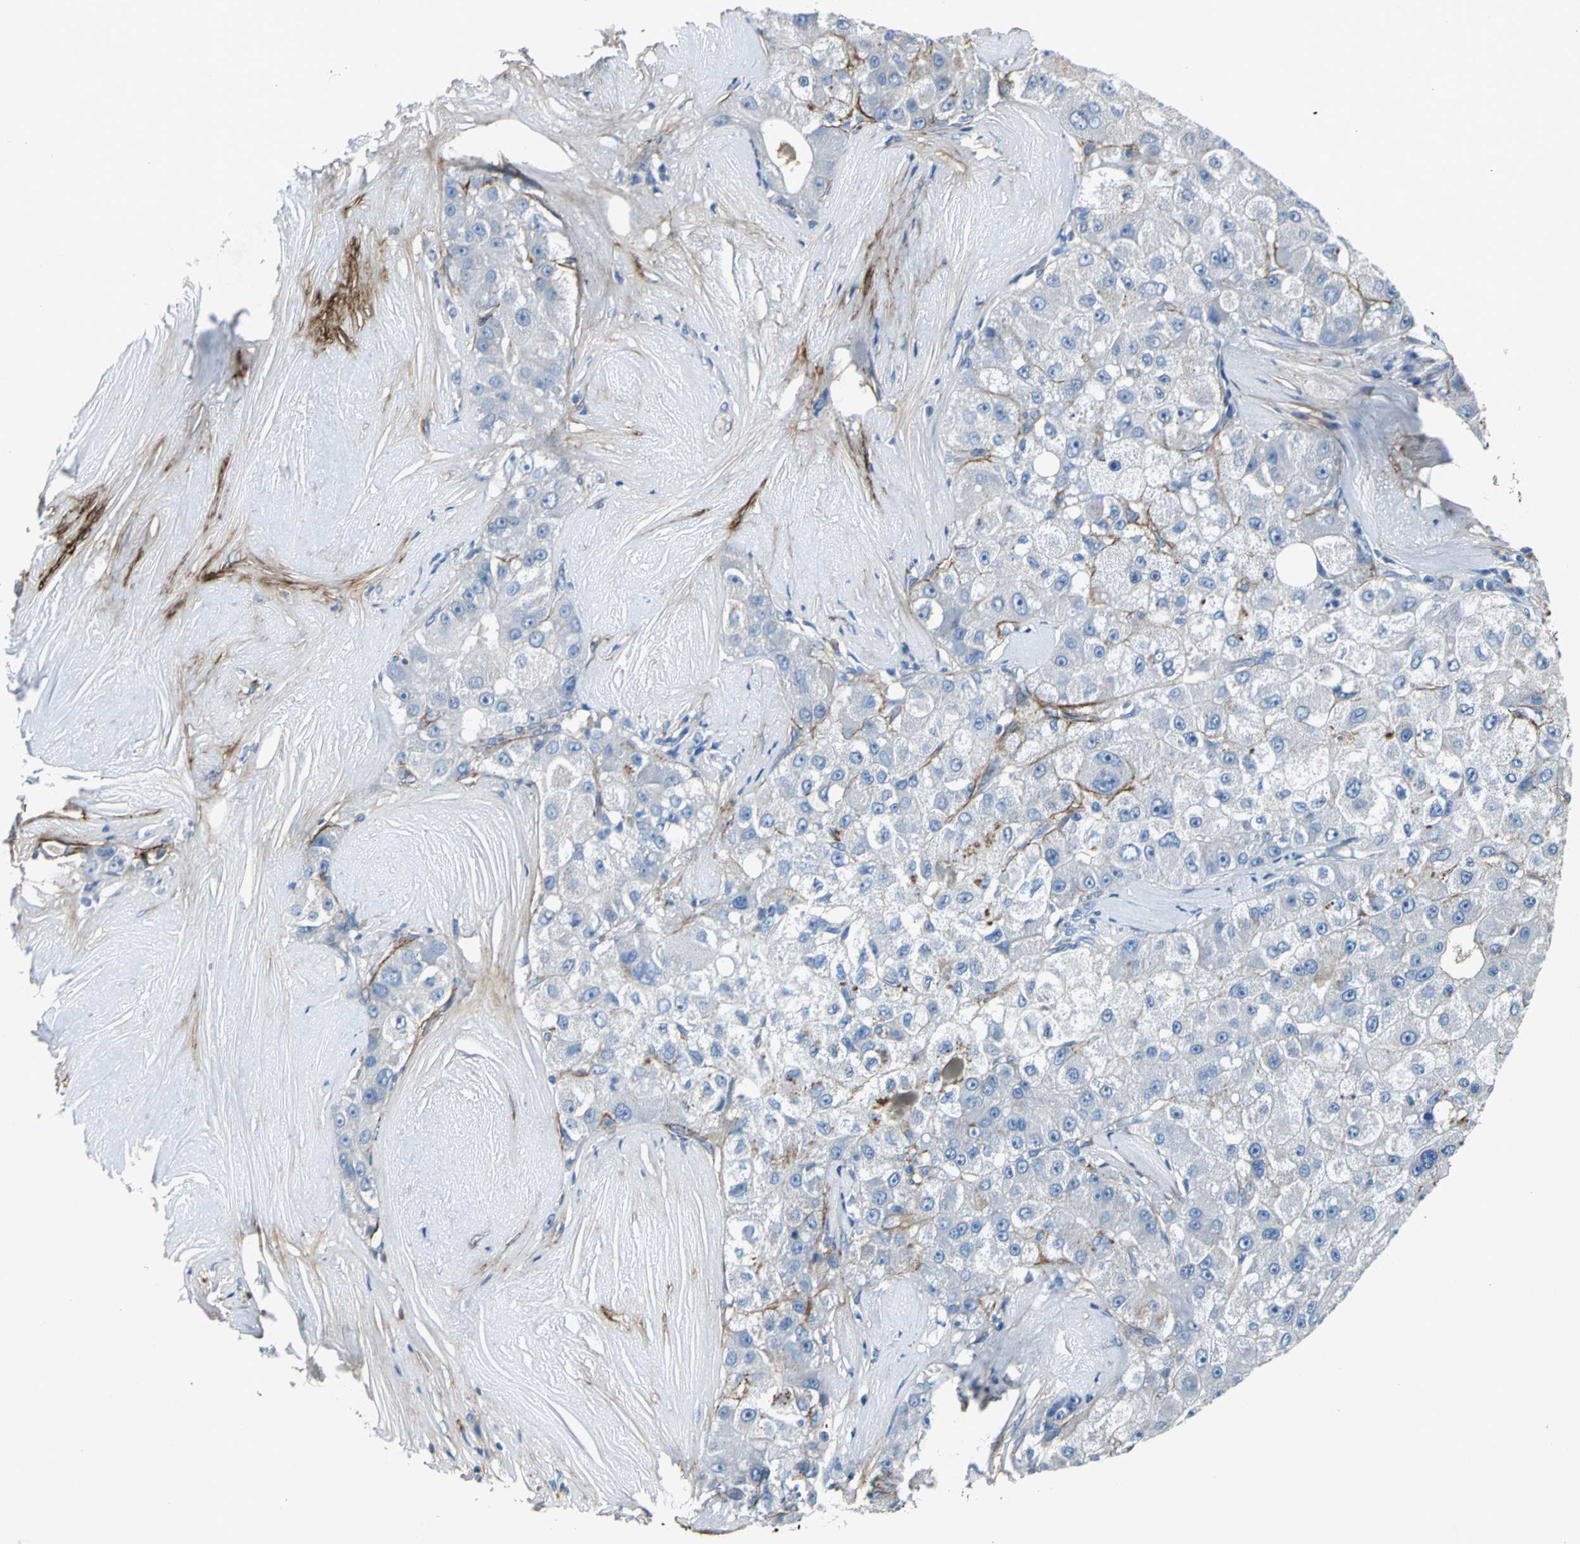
{"staining": {"intensity": "negative", "quantity": "none", "location": "none"}, "tissue": "liver cancer", "cell_type": "Tumor cells", "image_type": "cancer", "snomed": [{"axis": "morphology", "description": "Carcinoma, Hepatocellular, NOS"}, {"axis": "topography", "description": "Liver"}], "caption": "IHC histopathology image of neoplastic tissue: liver hepatocellular carcinoma stained with DAB demonstrates no significant protein staining in tumor cells.", "gene": "EFNB3", "patient": {"sex": "male", "age": 80}}